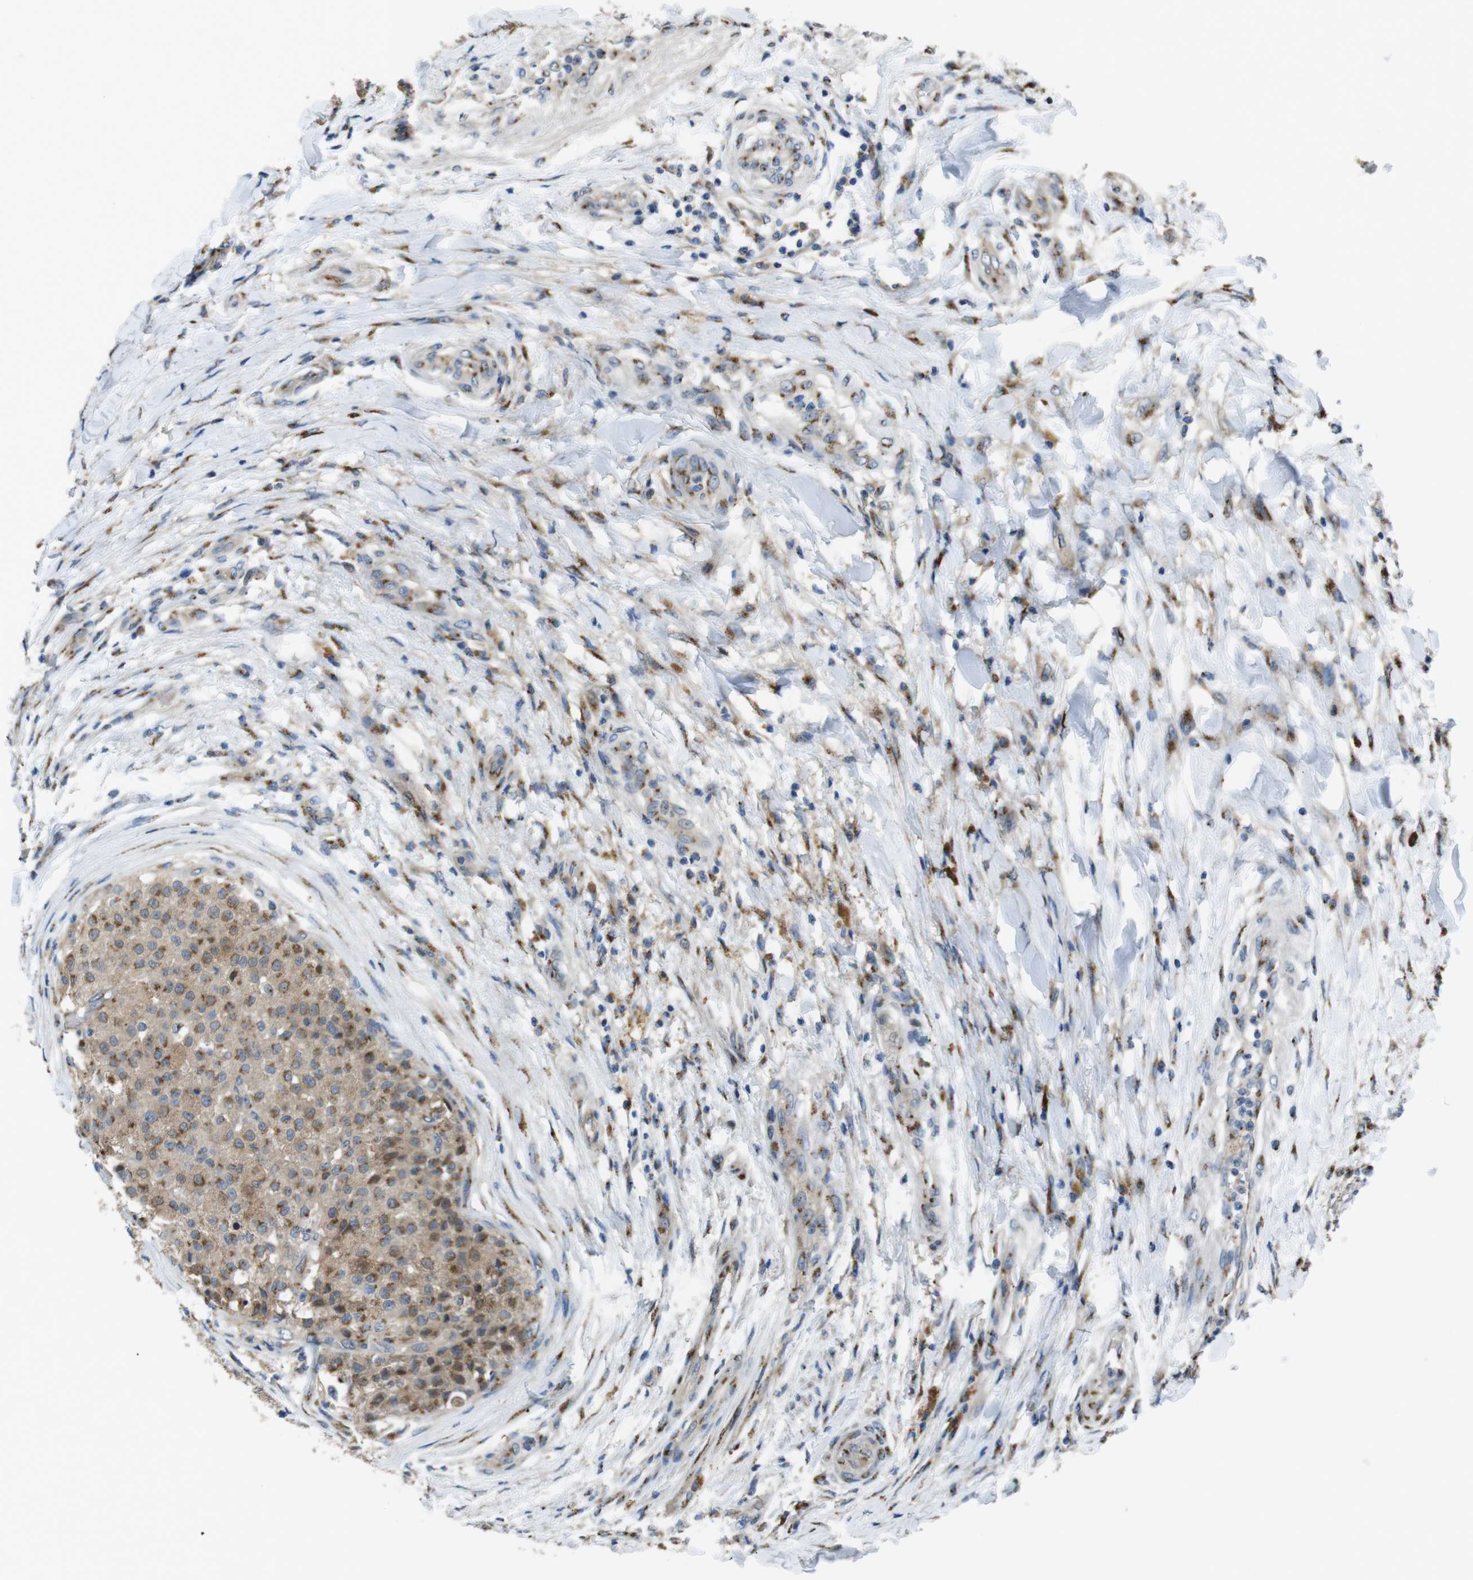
{"staining": {"intensity": "moderate", "quantity": ">75%", "location": "cytoplasmic/membranous"}, "tissue": "testis cancer", "cell_type": "Tumor cells", "image_type": "cancer", "snomed": [{"axis": "morphology", "description": "Seminoma, NOS"}, {"axis": "topography", "description": "Testis"}], "caption": "Immunohistochemical staining of human testis cancer displays medium levels of moderate cytoplasmic/membranous positivity in approximately >75% of tumor cells.", "gene": "RAB6A", "patient": {"sex": "male", "age": 59}}